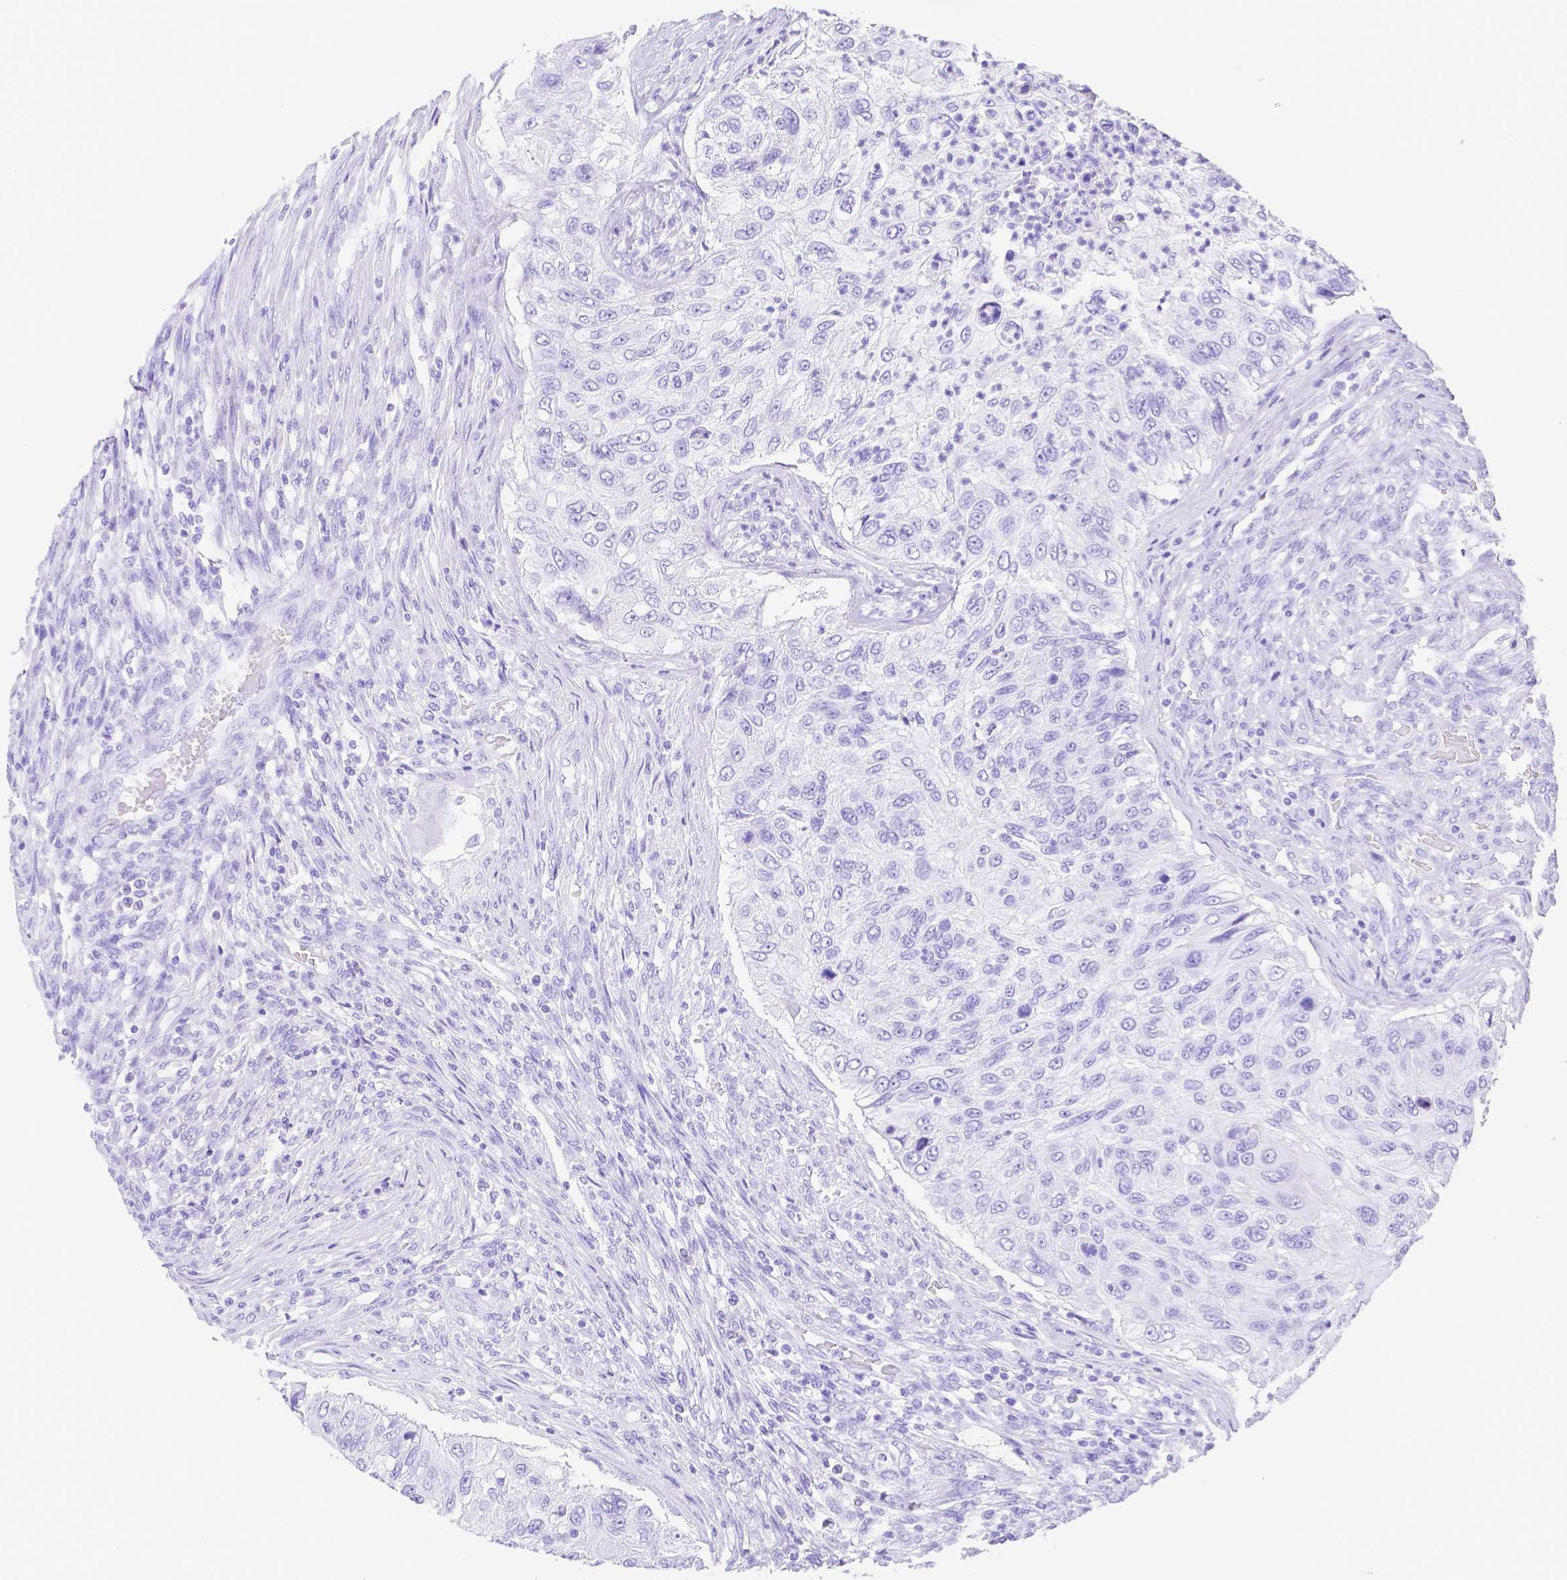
{"staining": {"intensity": "negative", "quantity": "none", "location": "none"}, "tissue": "urothelial cancer", "cell_type": "Tumor cells", "image_type": "cancer", "snomed": [{"axis": "morphology", "description": "Urothelial carcinoma, High grade"}, {"axis": "topography", "description": "Urinary bladder"}], "caption": "Protein analysis of urothelial carcinoma (high-grade) displays no significant positivity in tumor cells.", "gene": "SMR3A", "patient": {"sex": "female", "age": 60}}